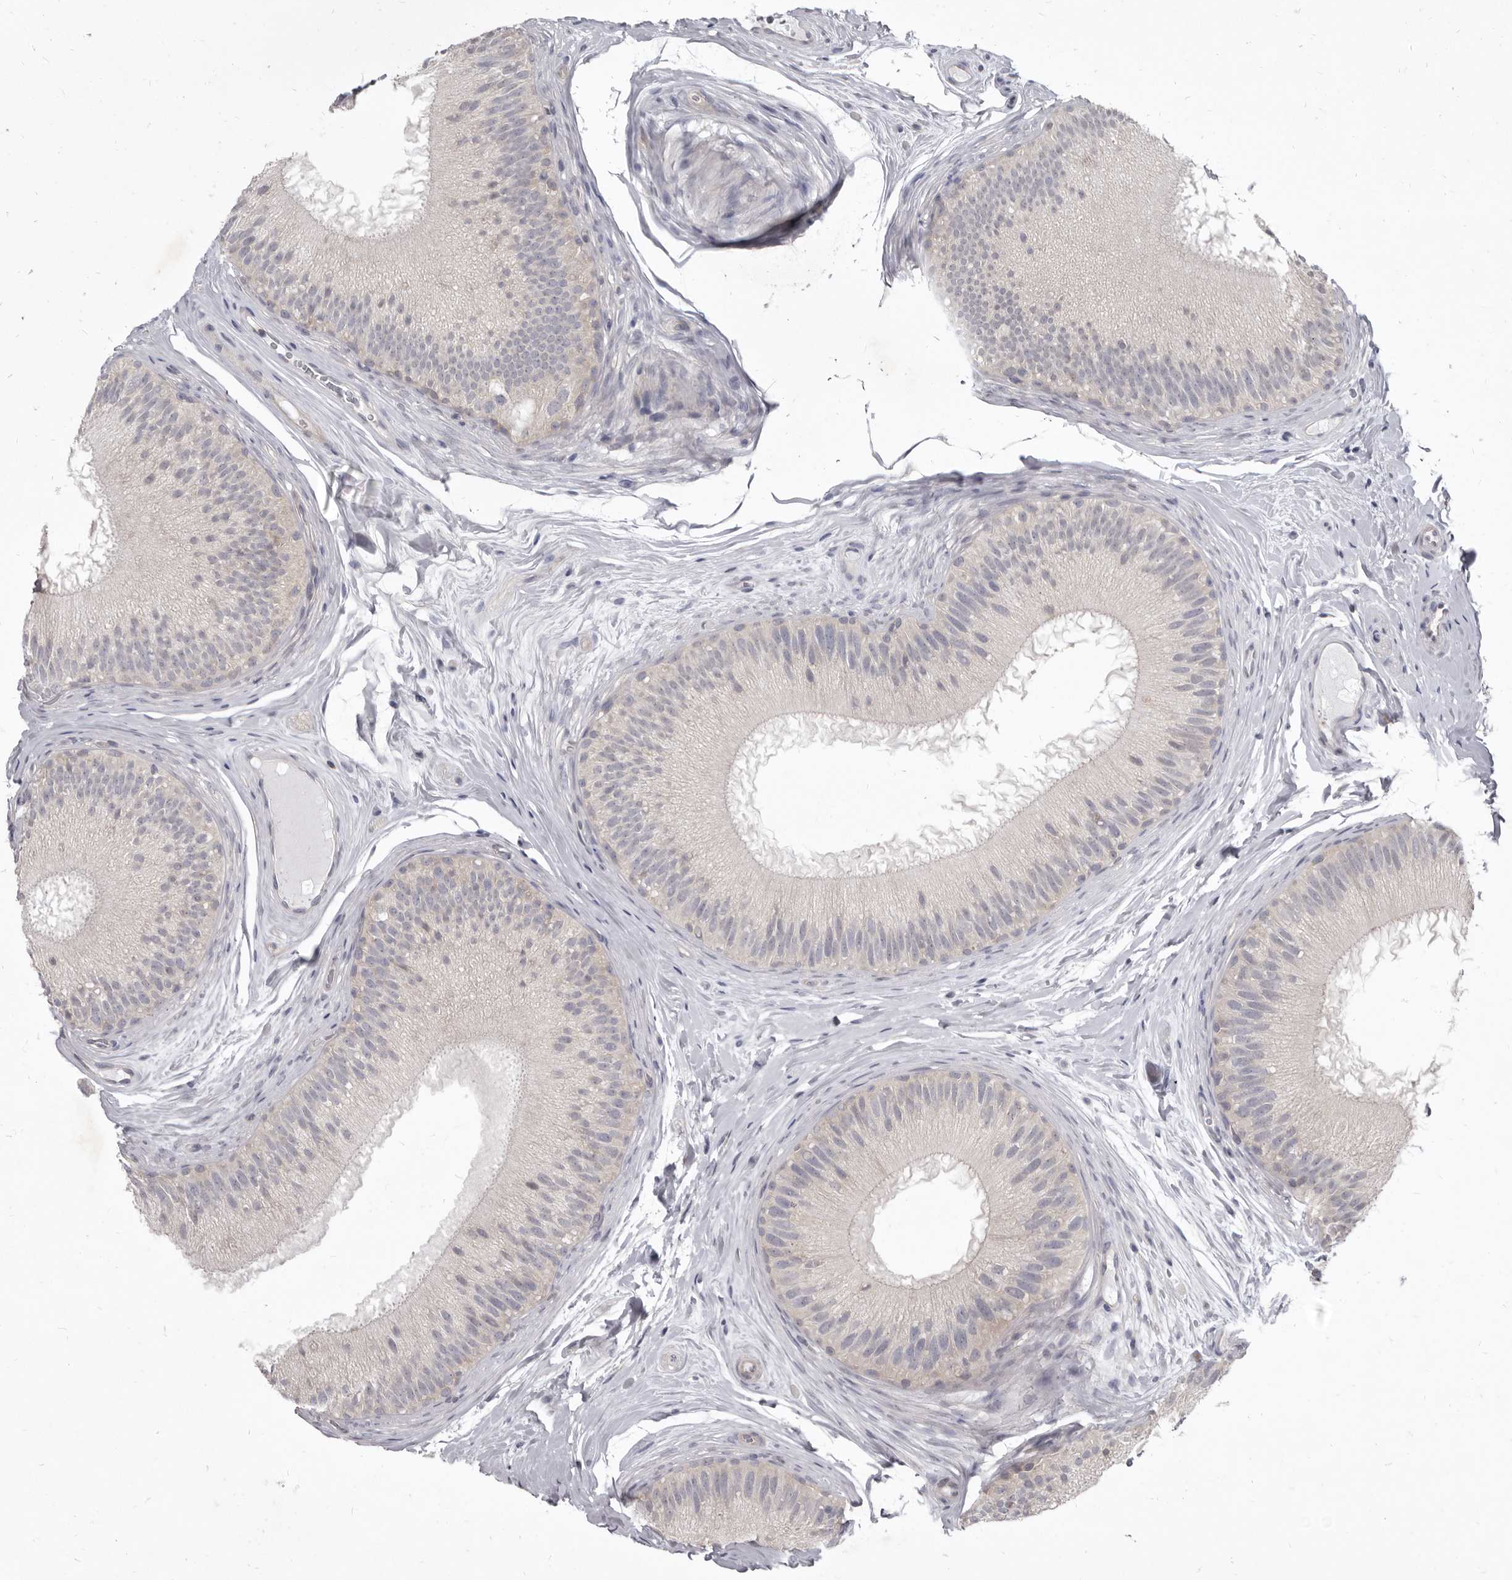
{"staining": {"intensity": "negative", "quantity": "none", "location": "none"}, "tissue": "epididymis", "cell_type": "Glandular cells", "image_type": "normal", "snomed": [{"axis": "morphology", "description": "Normal tissue, NOS"}, {"axis": "topography", "description": "Epididymis"}], "caption": "This is a image of immunohistochemistry (IHC) staining of unremarkable epididymis, which shows no expression in glandular cells. (Brightfield microscopy of DAB immunohistochemistry (IHC) at high magnification).", "gene": "GSK3B", "patient": {"sex": "male", "age": 45}}